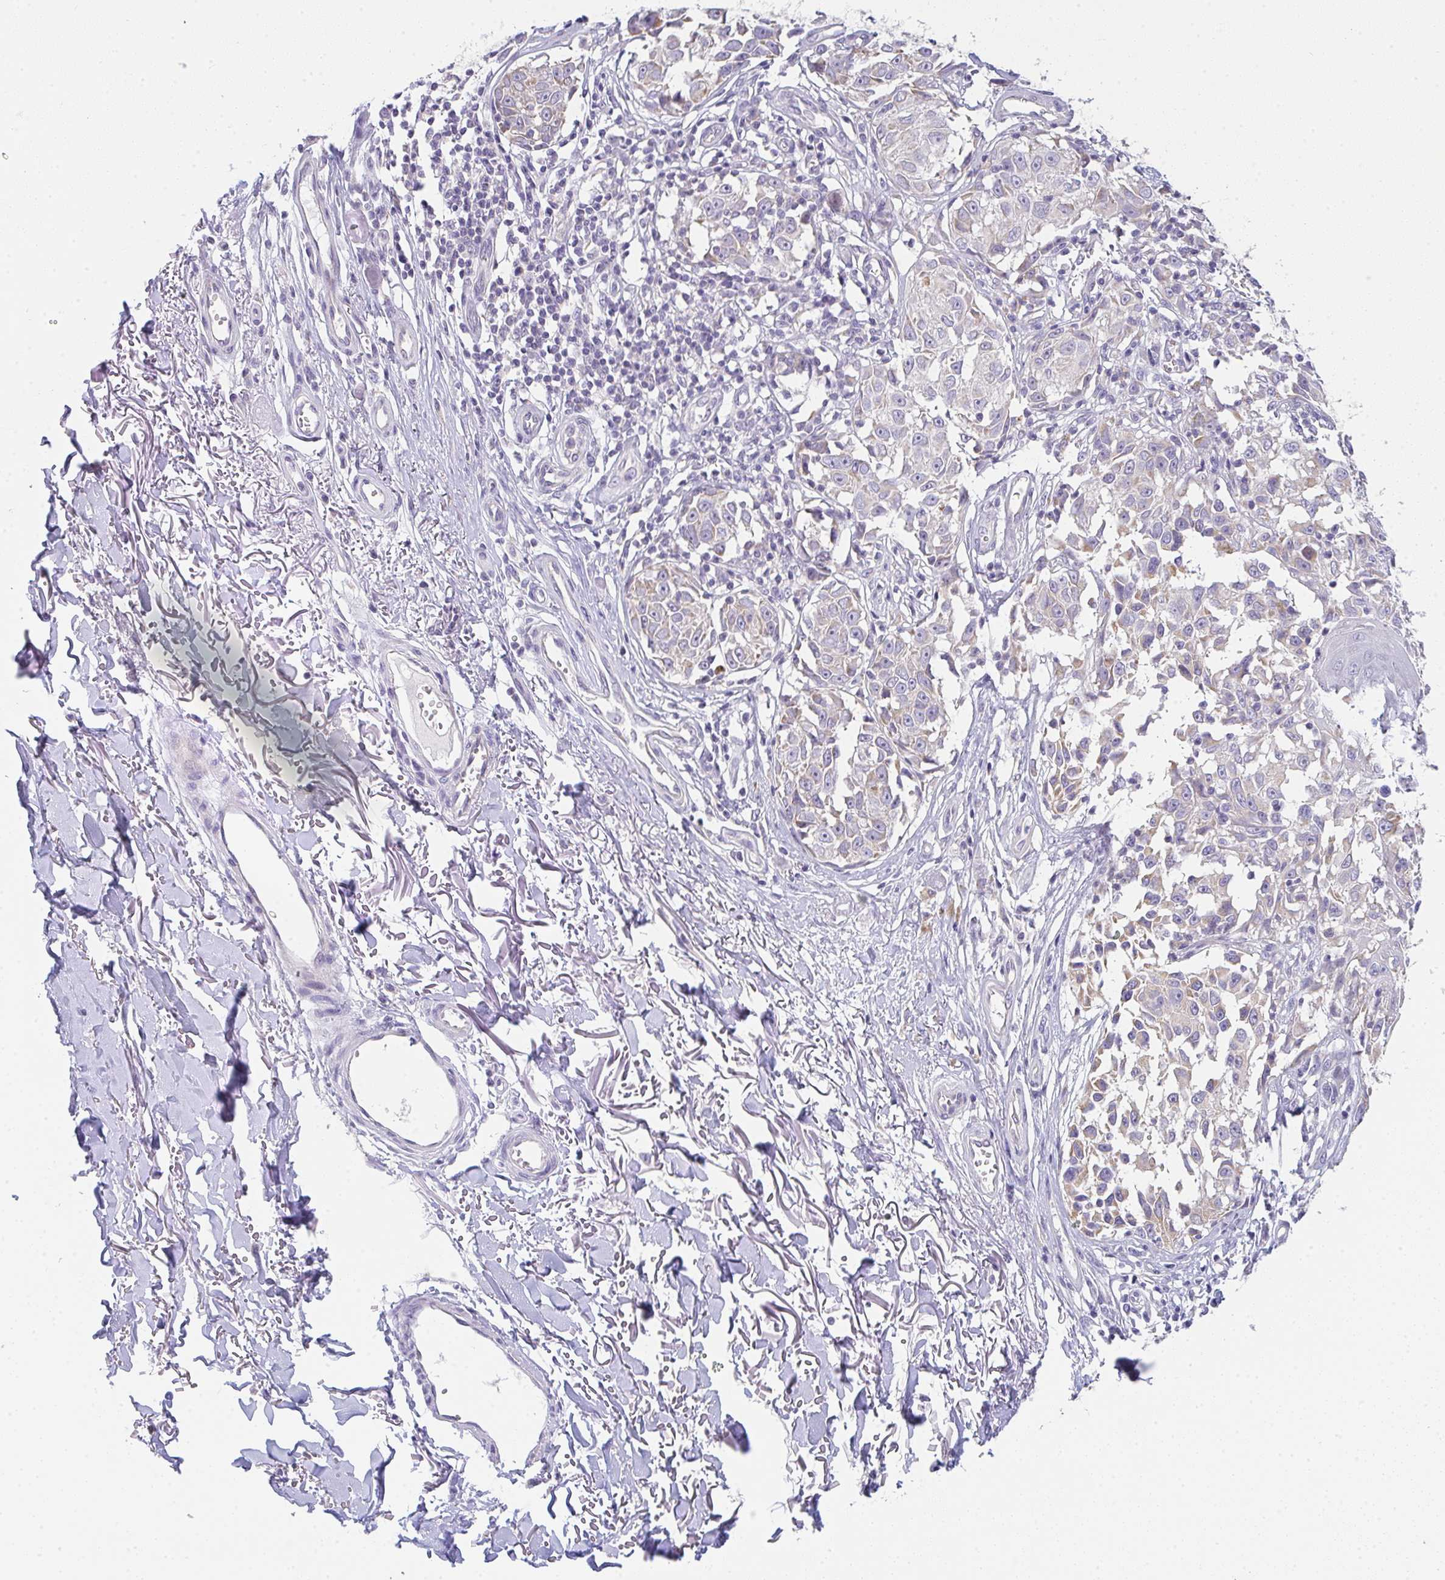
{"staining": {"intensity": "moderate", "quantity": "25%-75%", "location": "cytoplasmic/membranous"}, "tissue": "melanoma", "cell_type": "Tumor cells", "image_type": "cancer", "snomed": [{"axis": "morphology", "description": "Malignant melanoma, NOS"}, {"axis": "topography", "description": "Skin"}], "caption": "Malignant melanoma was stained to show a protein in brown. There is medium levels of moderate cytoplasmic/membranous positivity in about 25%-75% of tumor cells.", "gene": "CACNA1S", "patient": {"sex": "male", "age": 73}}